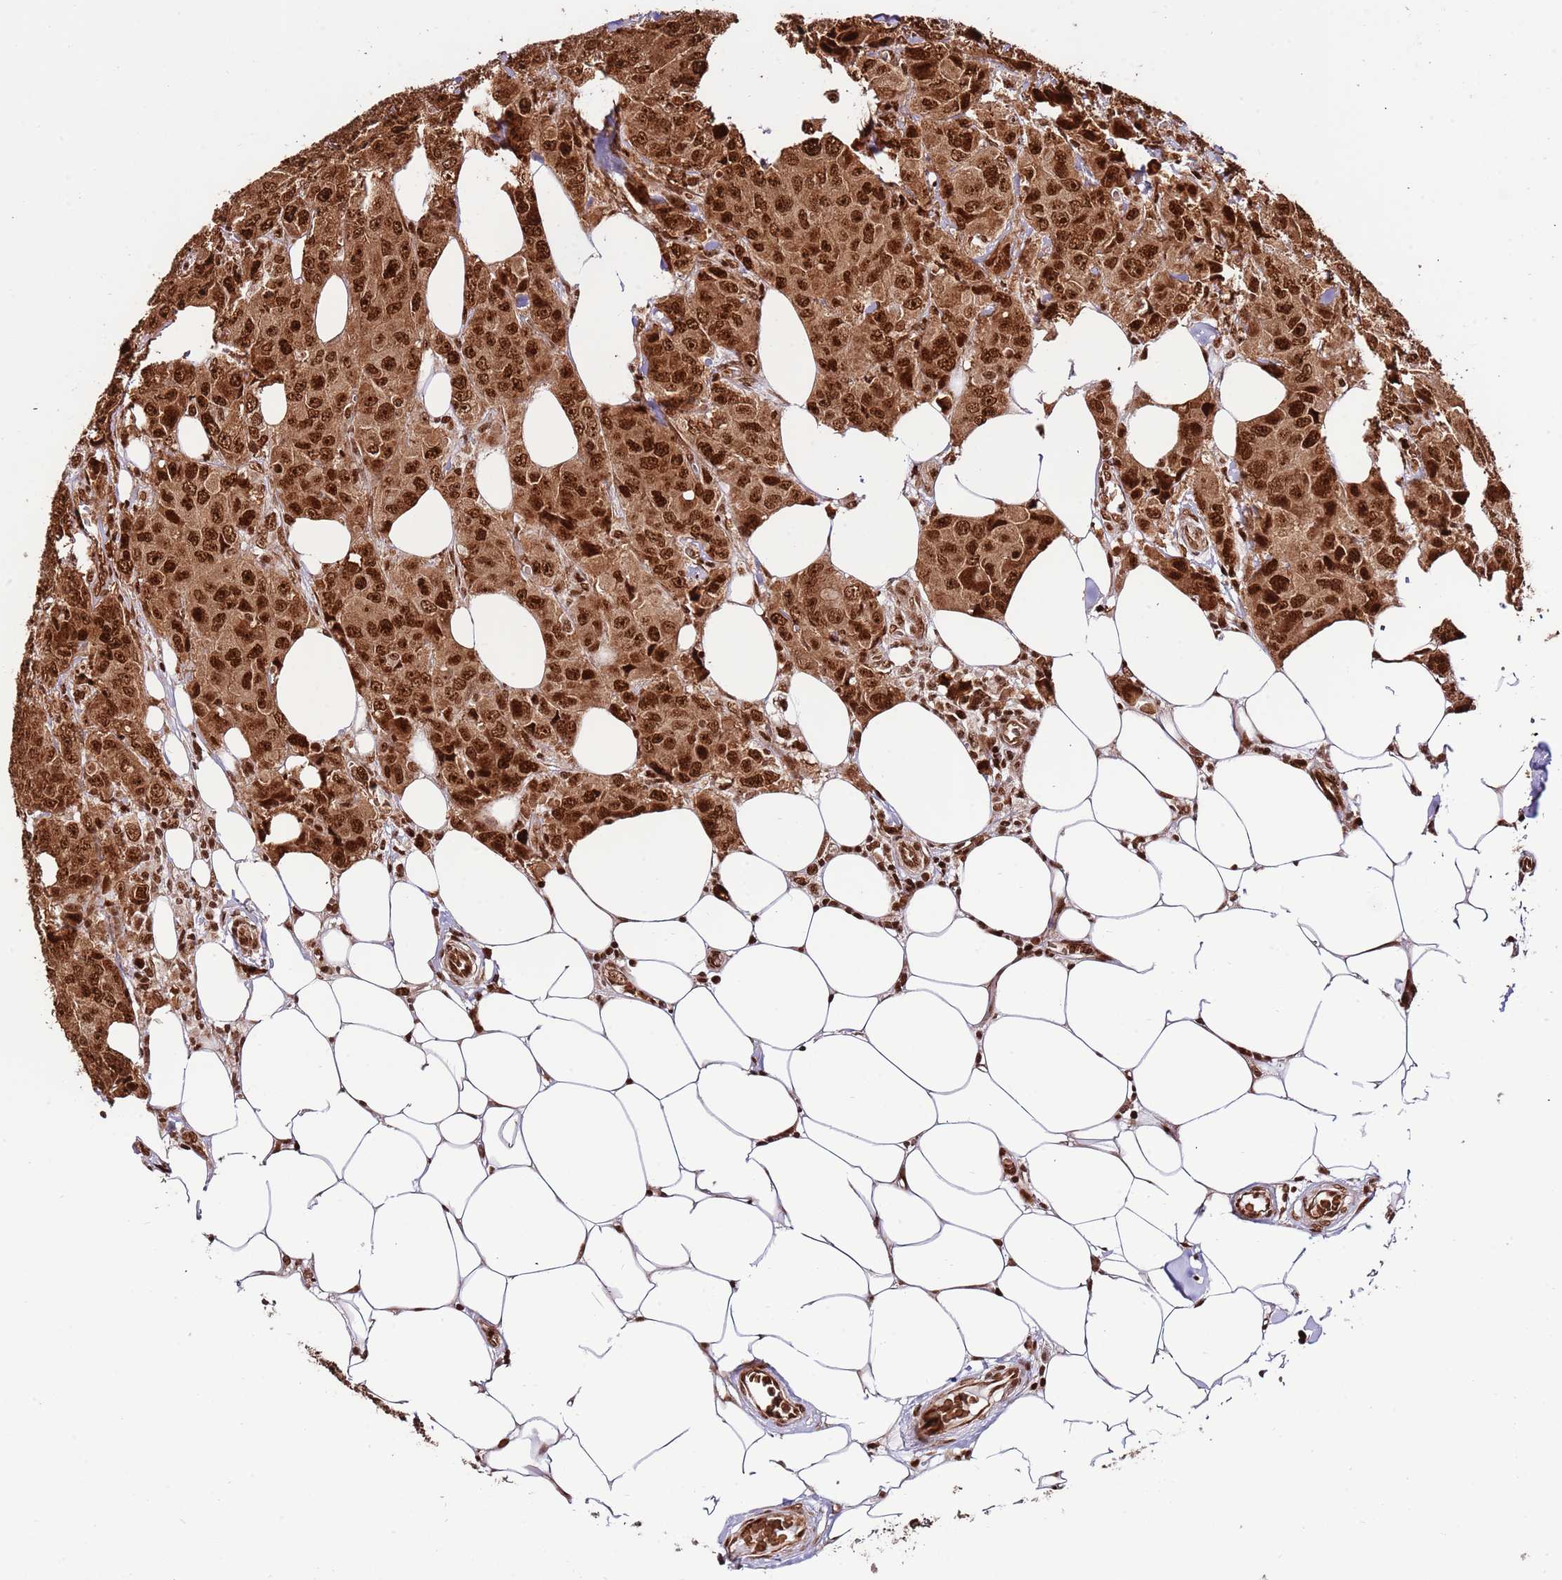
{"staining": {"intensity": "strong", "quantity": ">75%", "location": "cytoplasmic/membranous,nuclear"}, "tissue": "breast cancer", "cell_type": "Tumor cells", "image_type": "cancer", "snomed": [{"axis": "morphology", "description": "Duct carcinoma"}, {"axis": "topography", "description": "Breast"}], "caption": "IHC photomicrograph of breast cancer (intraductal carcinoma) stained for a protein (brown), which shows high levels of strong cytoplasmic/membranous and nuclear positivity in about >75% of tumor cells.", "gene": "RIF1", "patient": {"sex": "female", "age": 43}}